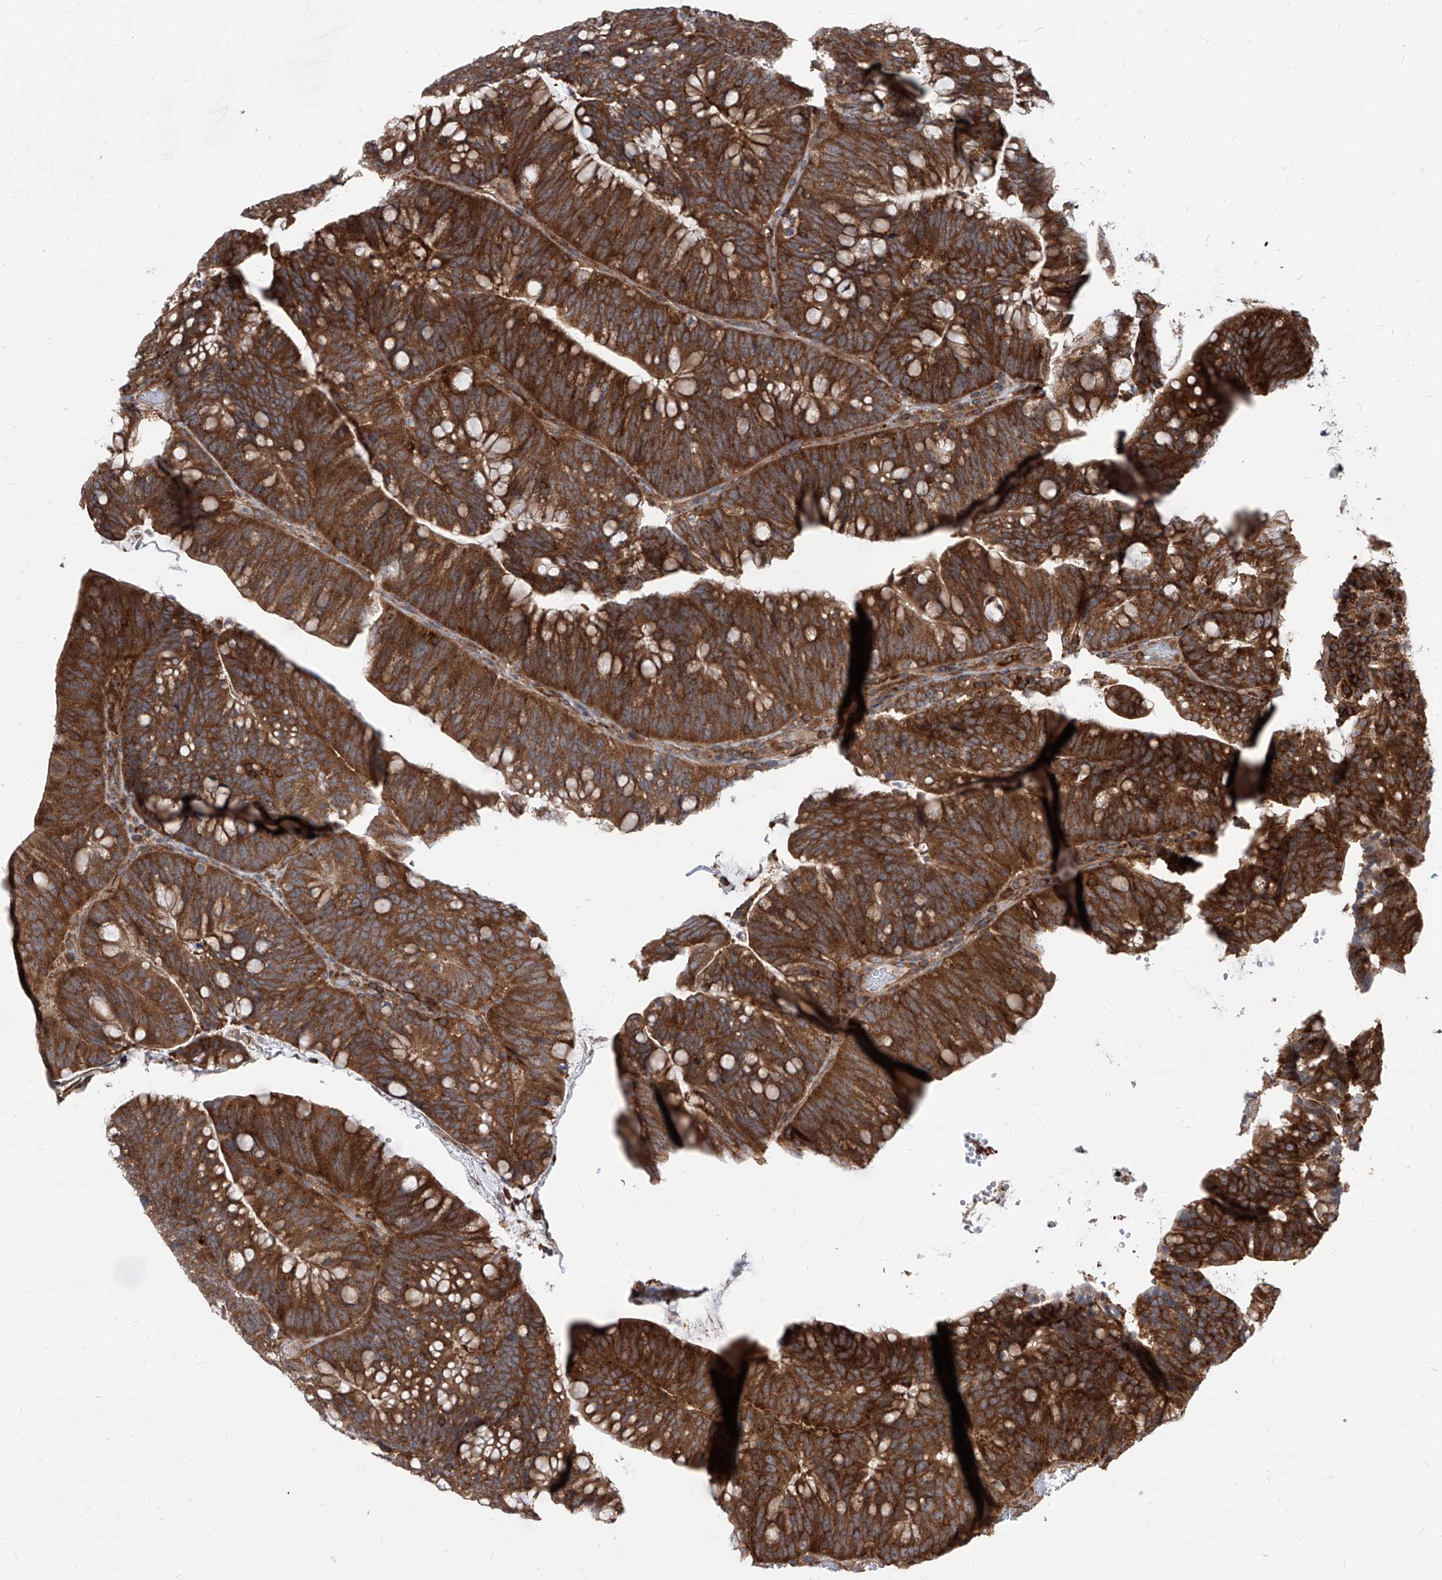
{"staining": {"intensity": "strong", "quantity": ">75%", "location": "cytoplasmic/membranous"}, "tissue": "colorectal cancer", "cell_type": "Tumor cells", "image_type": "cancer", "snomed": [{"axis": "morphology", "description": "Adenocarcinoma, NOS"}, {"axis": "topography", "description": "Colon"}], "caption": "Approximately >75% of tumor cells in human adenocarcinoma (colorectal) reveal strong cytoplasmic/membranous protein staining as visualized by brown immunohistochemical staining.", "gene": "MAGED2", "patient": {"sex": "female", "age": 66}}